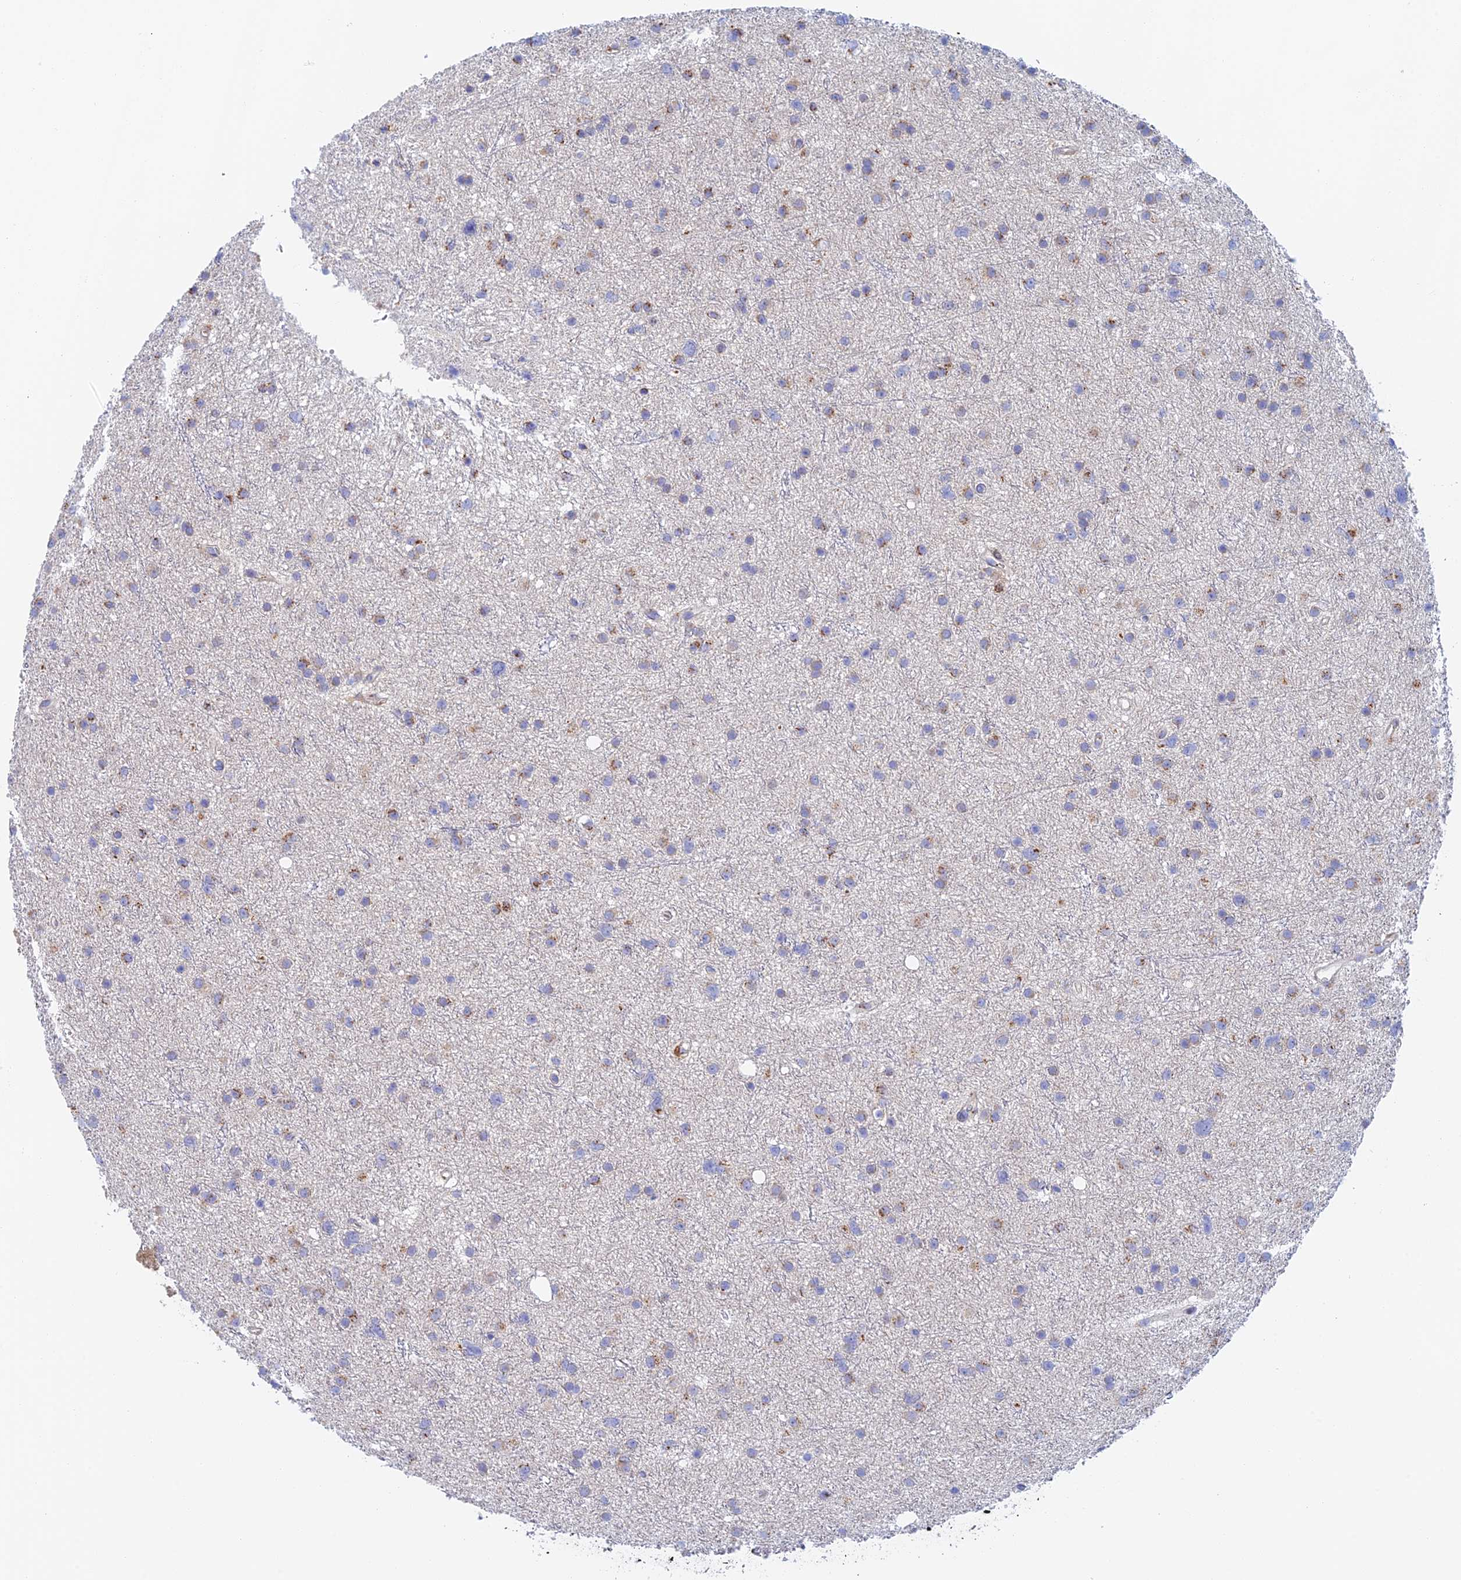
{"staining": {"intensity": "moderate", "quantity": "25%-75%", "location": "cytoplasmic/membranous"}, "tissue": "glioma", "cell_type": "Tumor cells", "image_type": "cancer", "snomed": [{"axis": "morphology", "description": "Glioma, malignant, Low grade"}, {"axis": "topography", "description": "Cerebral cortex"}], "caption": "IHC photomicrograph of human malignant glioma (low-grade) stained for a protein (brown), which displays medium levels of moderate cytoplasmic/membranous expression in about 25%-75% of tumor cells.", "gene": "SLC24A3", "patient": {"sex": "female", "age": 39}}